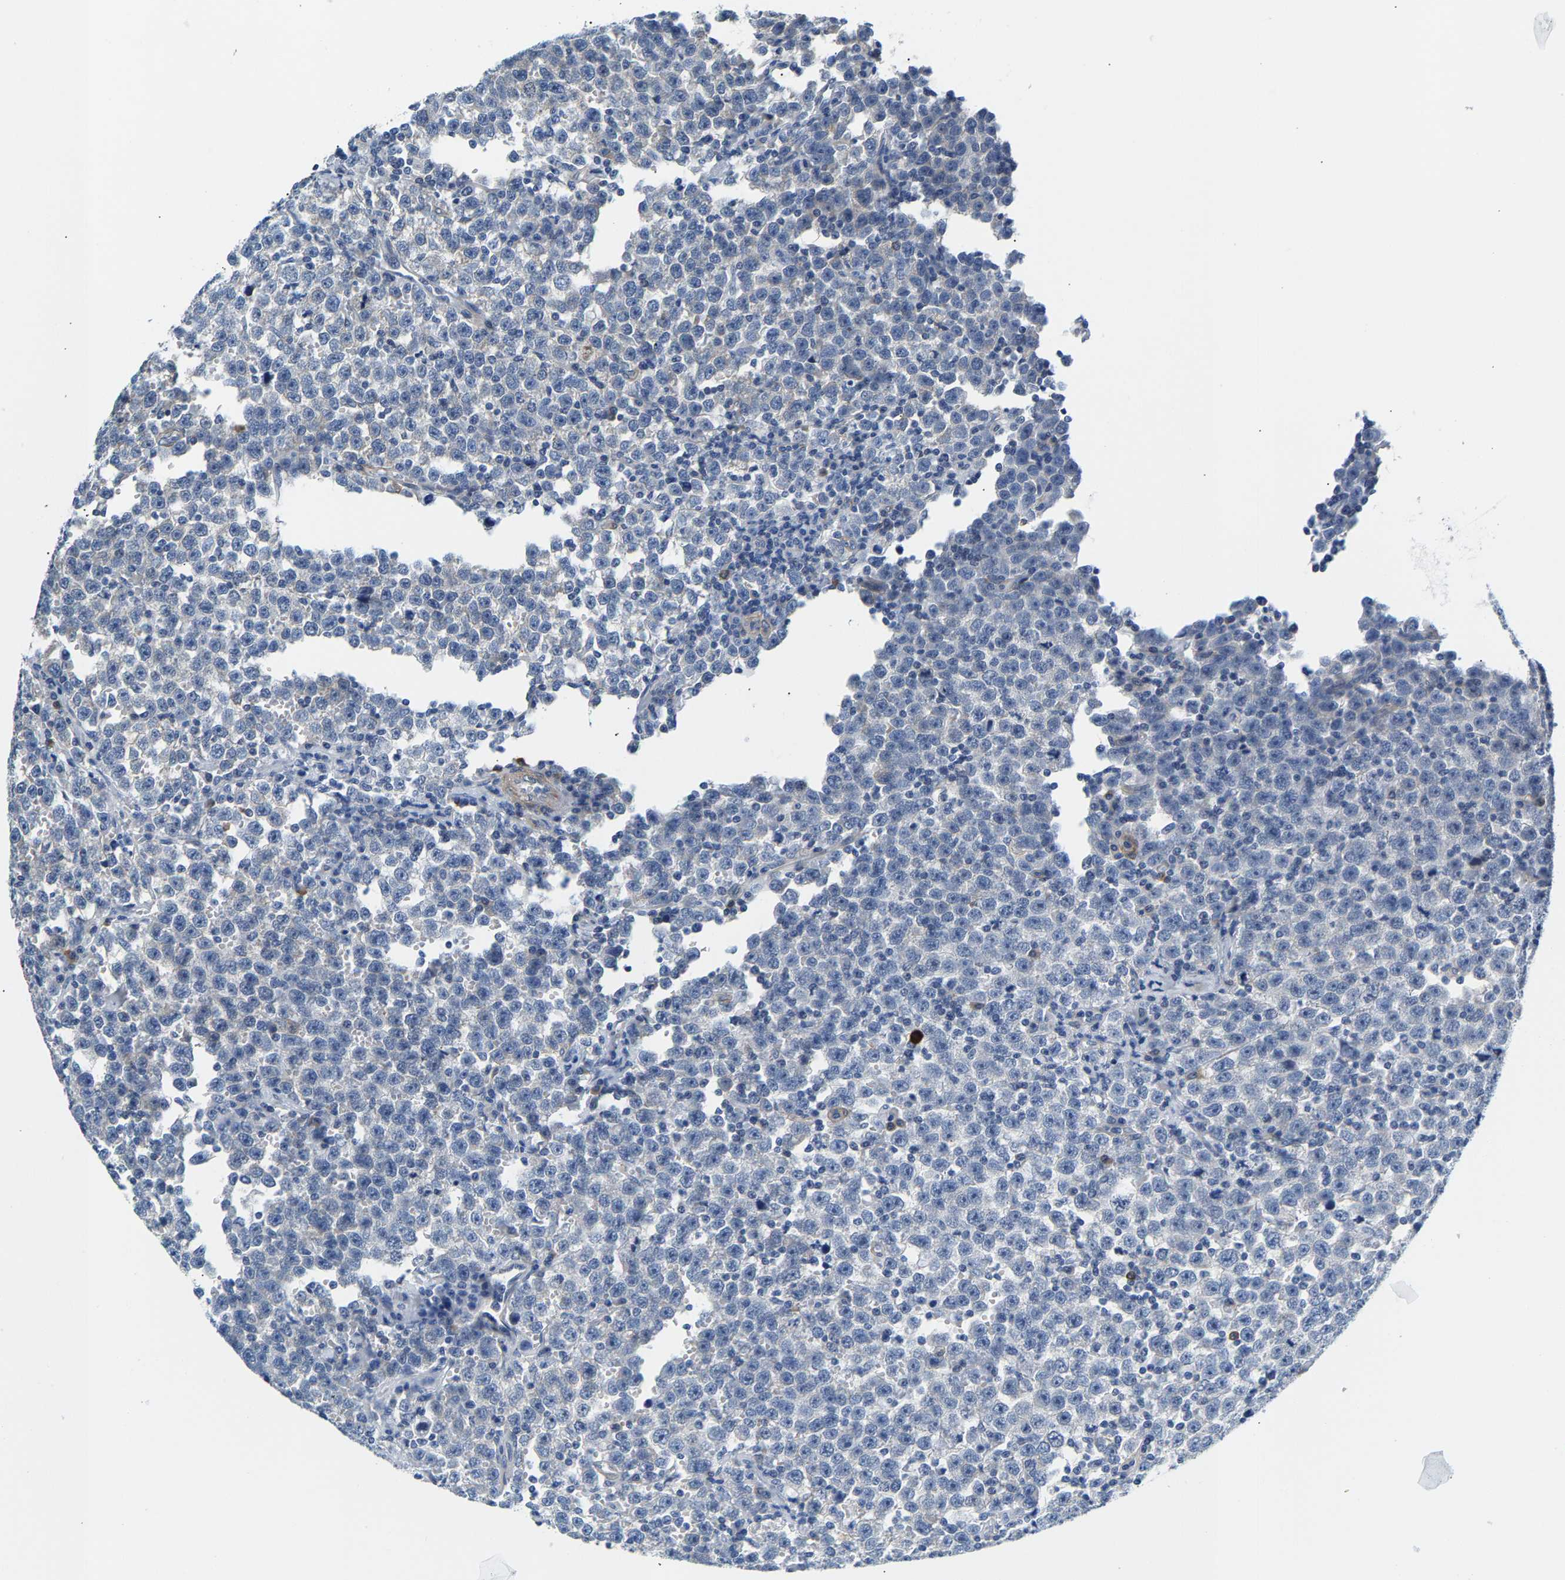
{"staining": {"intensity": "negative", "quantity": "none", "location": "none"}, "tissue": "testis cancer", "cell_type": "Tumor cells", "image_type": "cancer", "snomed": [{"axis": "morphology", "description": "Seminoma, NOS"}, {"axis": "topography", "description": "Testis"}], "caption": "Seminoma (testis) was stained to show a protein in brown. There is no significant positivity in tumor cells.", "gene": "PAWR", "patient": {"sex": "male", "age": 43}}